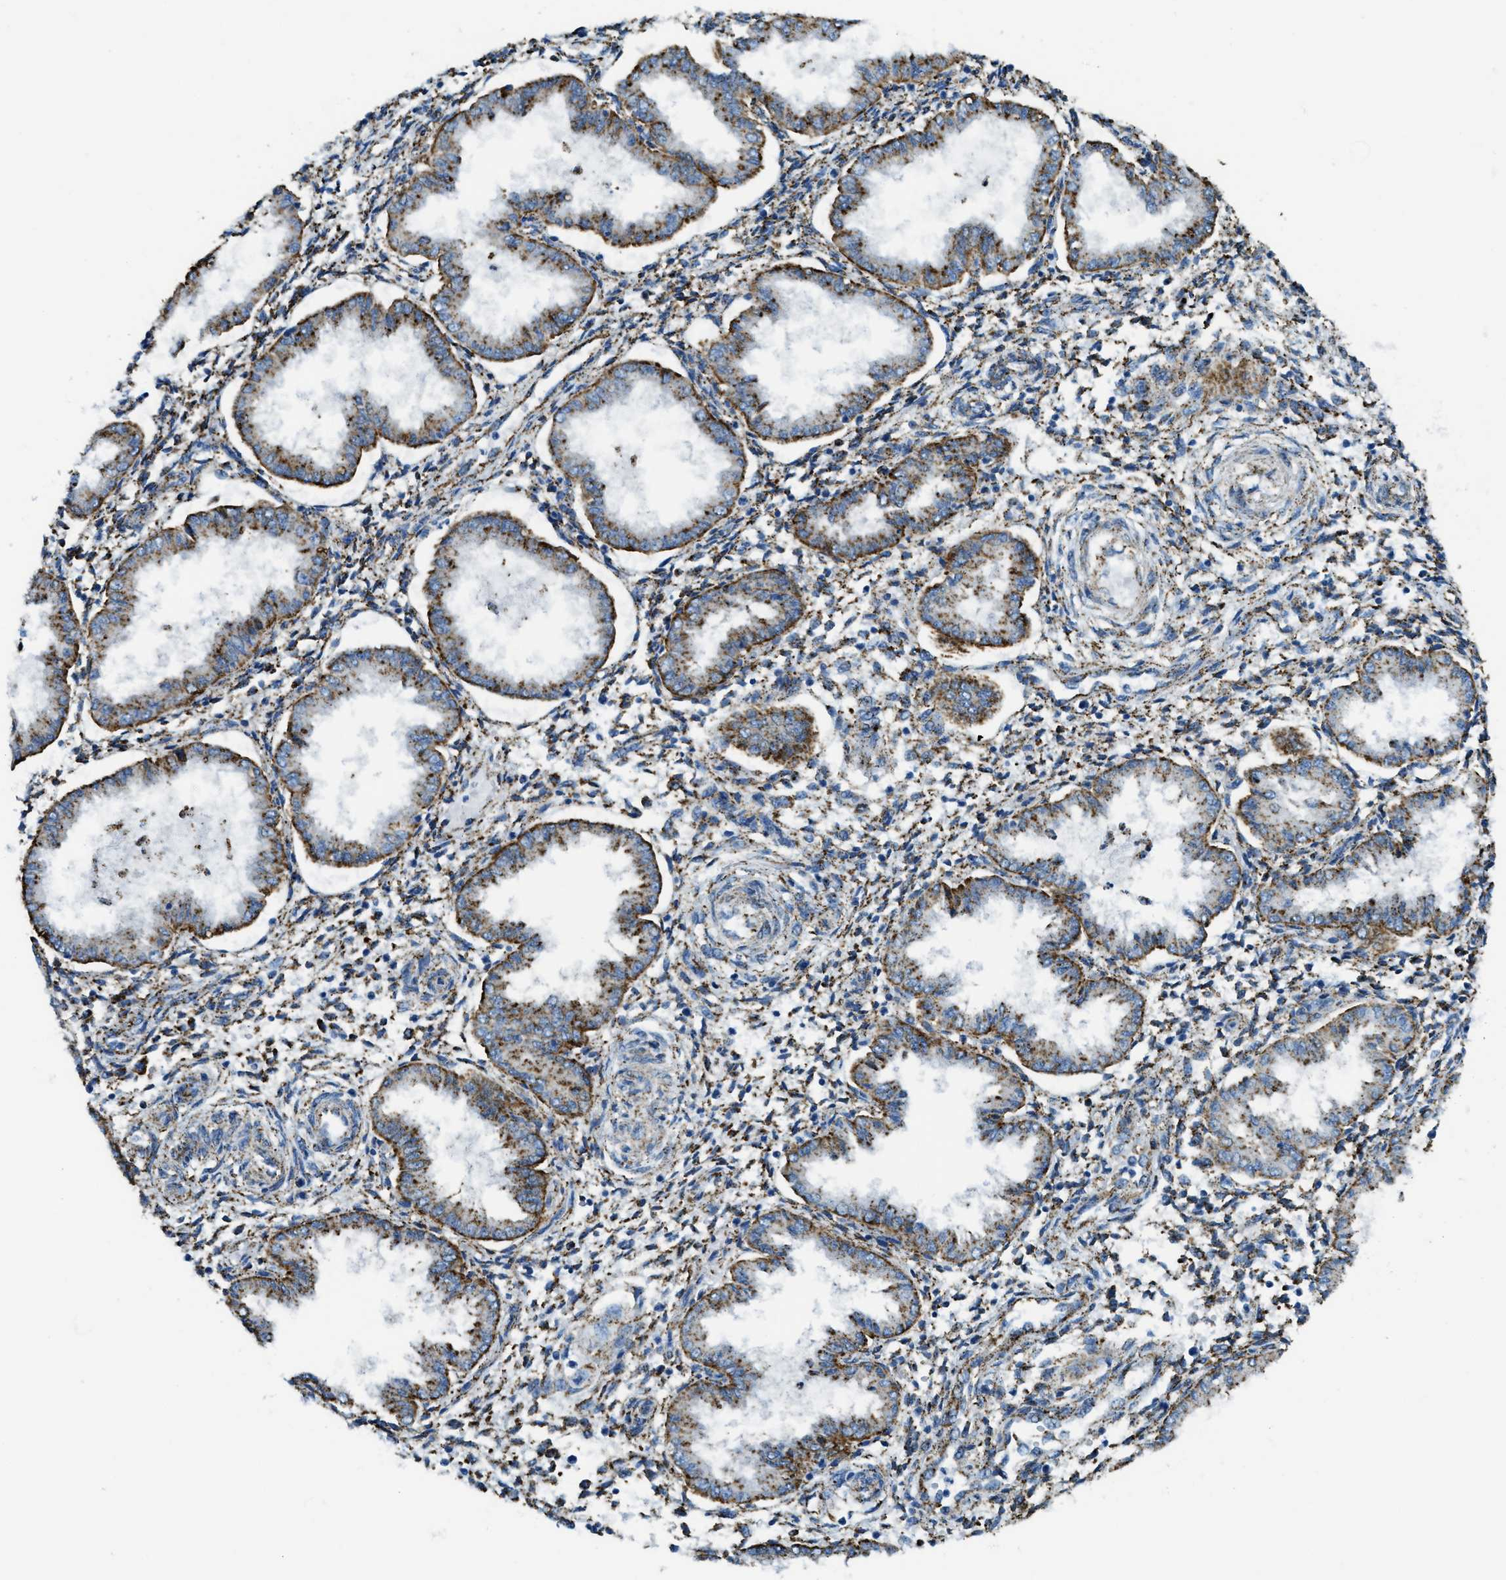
{"staining": {"intensity": "moderate", "quantity": ">75%", "location": "cytoplasmic/membranous"}, "tissue": "endometrium", "cell_type": "Cells in endometrial stroma", "image_type": "normal", "snomed": [{"axis": "morphology", "description": "Normal tissue, NOS"}, {"axis": "topography", "description": "Endometrium"}], "caption": "Endometrium stained for a protein (brown) demonstrates moderate cytoplasmic/membranous positive staining in about >75% of cells in endometrial stroma.", "gene": "SCARB2", "patient": {"sex": "female", "age": 33}}